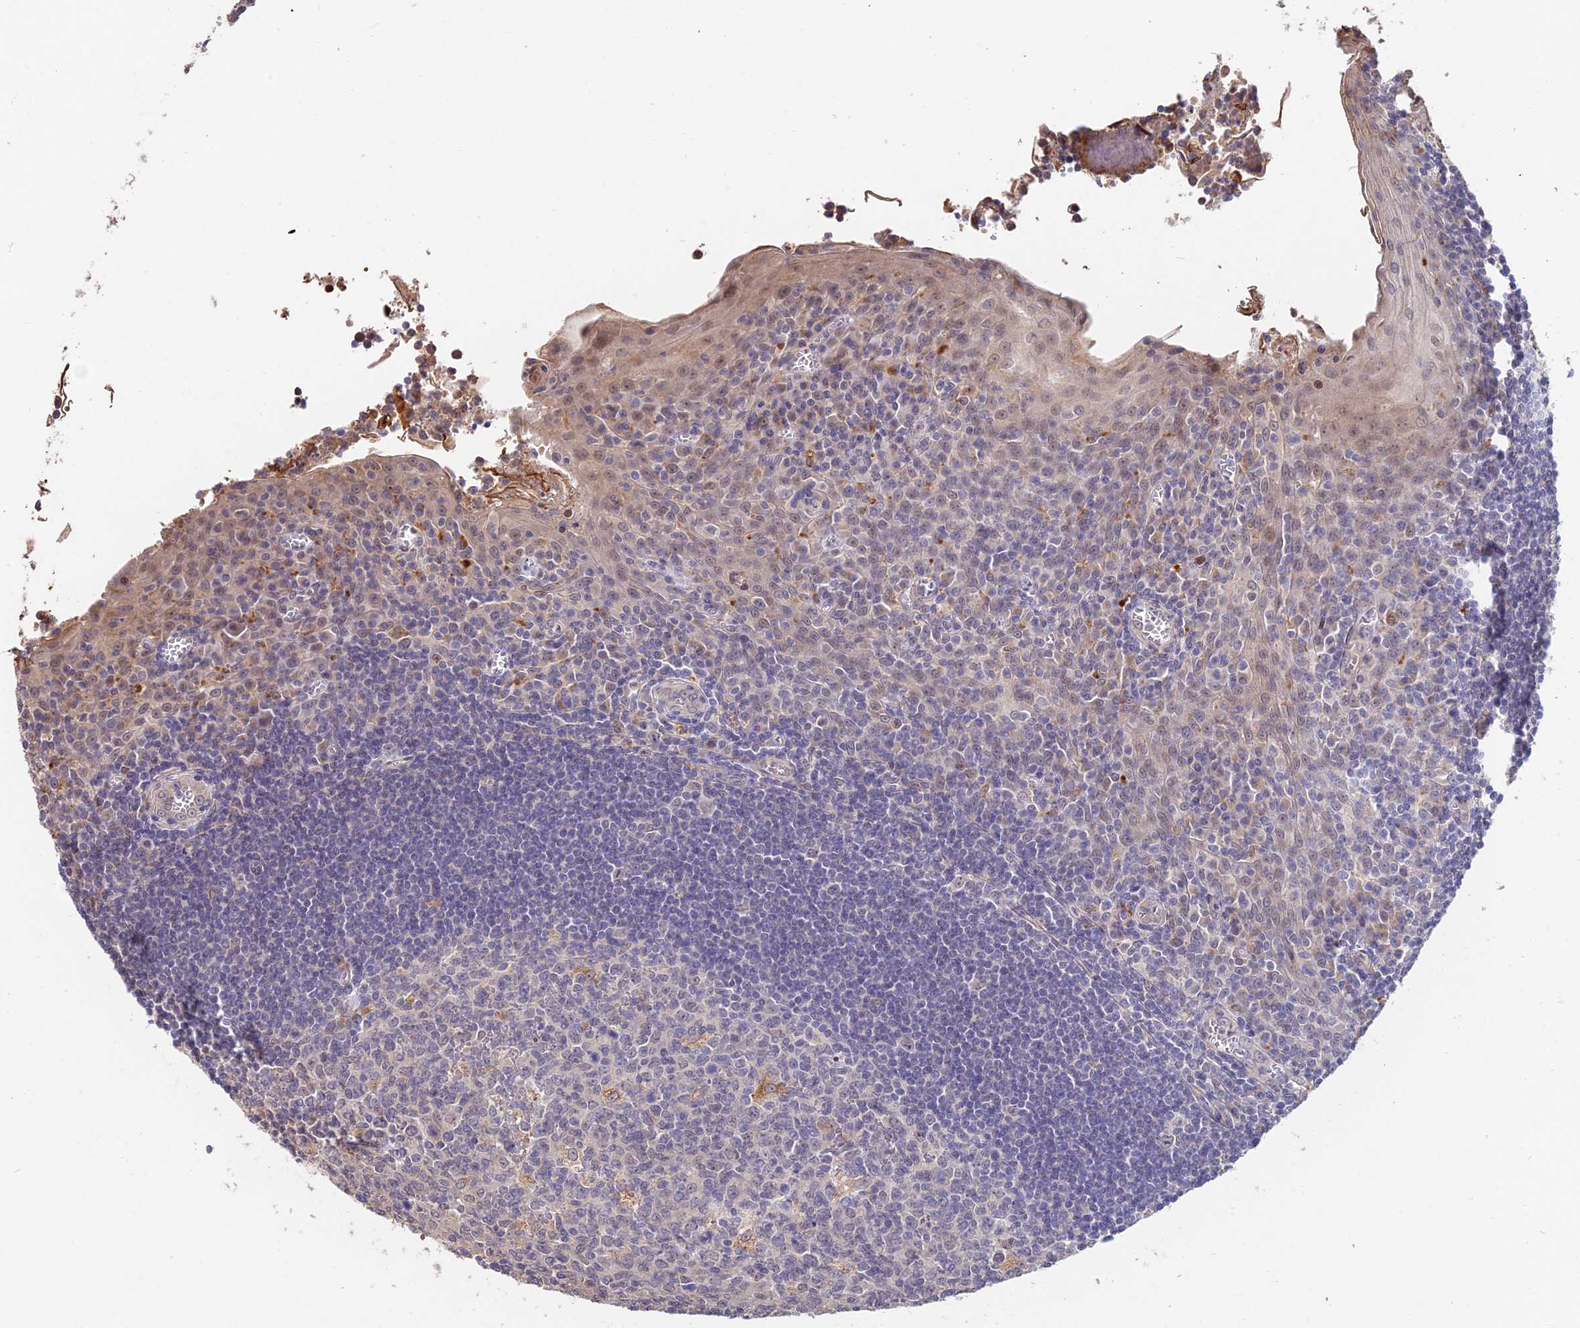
{"staining": {"intensity": "weak", "quantity": "<25%", "location": "cytoplasmic/membranous"}, "tissue": "tonsil", "cell_type": "Germinal center cells", "image_type": "normal", "snomed": [{"axis": "morphology", "description": "Normal tissue, NOS"}, {"axis": "topography", "description": "Tonsil"}], "caption": "IHC image of benign human tonsil stained for a protein (brown), which shows no positivity in germinal center cells.", "gene": "ACTR5", "patient": {"sex": "male", "age": 27}}